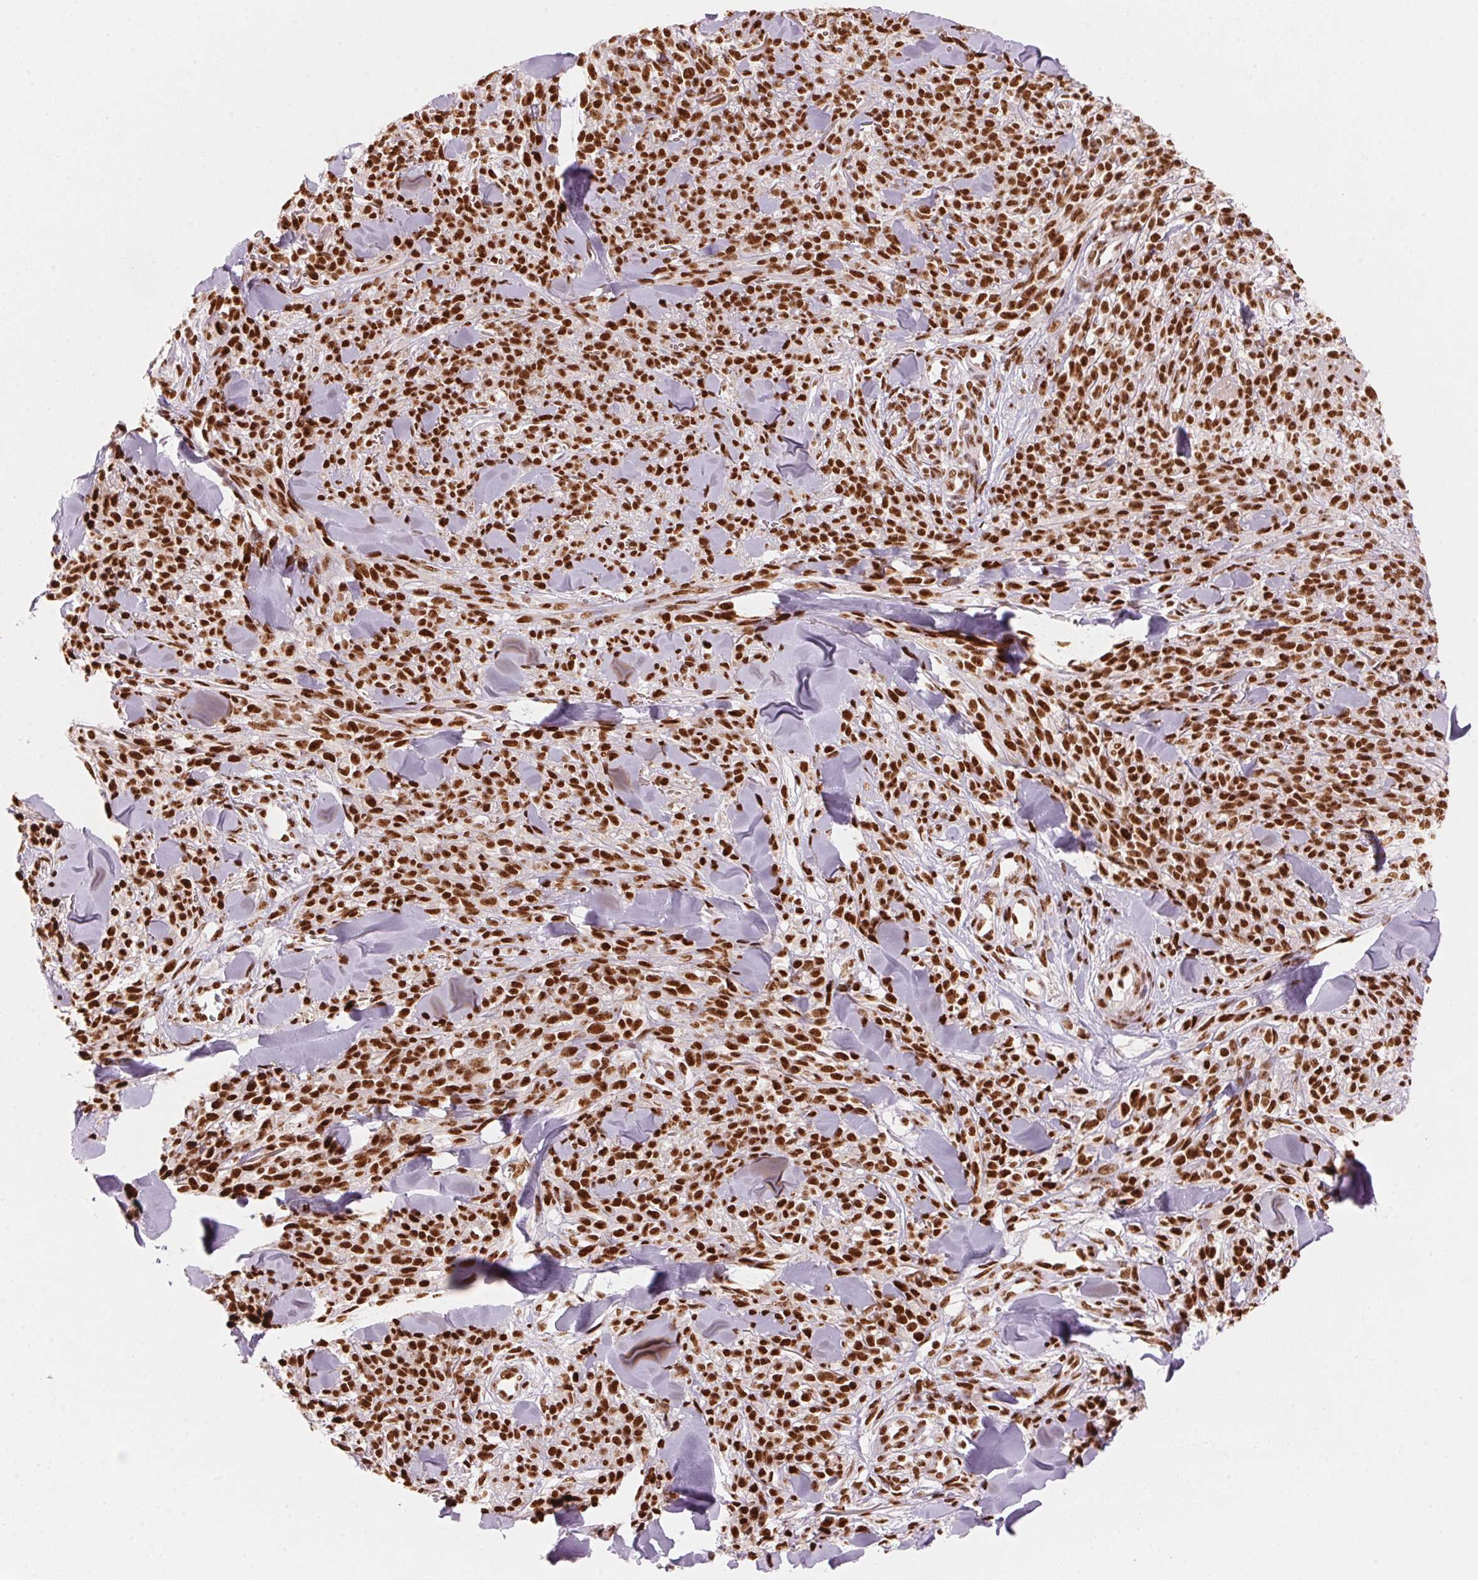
{"staining": {"intensity": "strong", "quantity": ">75%", "location": "nuclear"}, "tissue": "melanoma", "cell_type": "Tumor cells", "image_type": "cancer", "snomed": [{"axis": "morphology", "description": "Malignant melanoma, NOS"}, {"axis": "topography", "description": "Skin"}, {"axis": "topography", "description": "Skin of trunk"}], "caption": "This image displays melanoma stained with IHC to label a protein in brown. The nuclear of tumor cells show strong positivity for the protein. Nuclei are counter-stained blue.", "gene": "NXF1", "patient": {"sex": "male", "age": 74}}